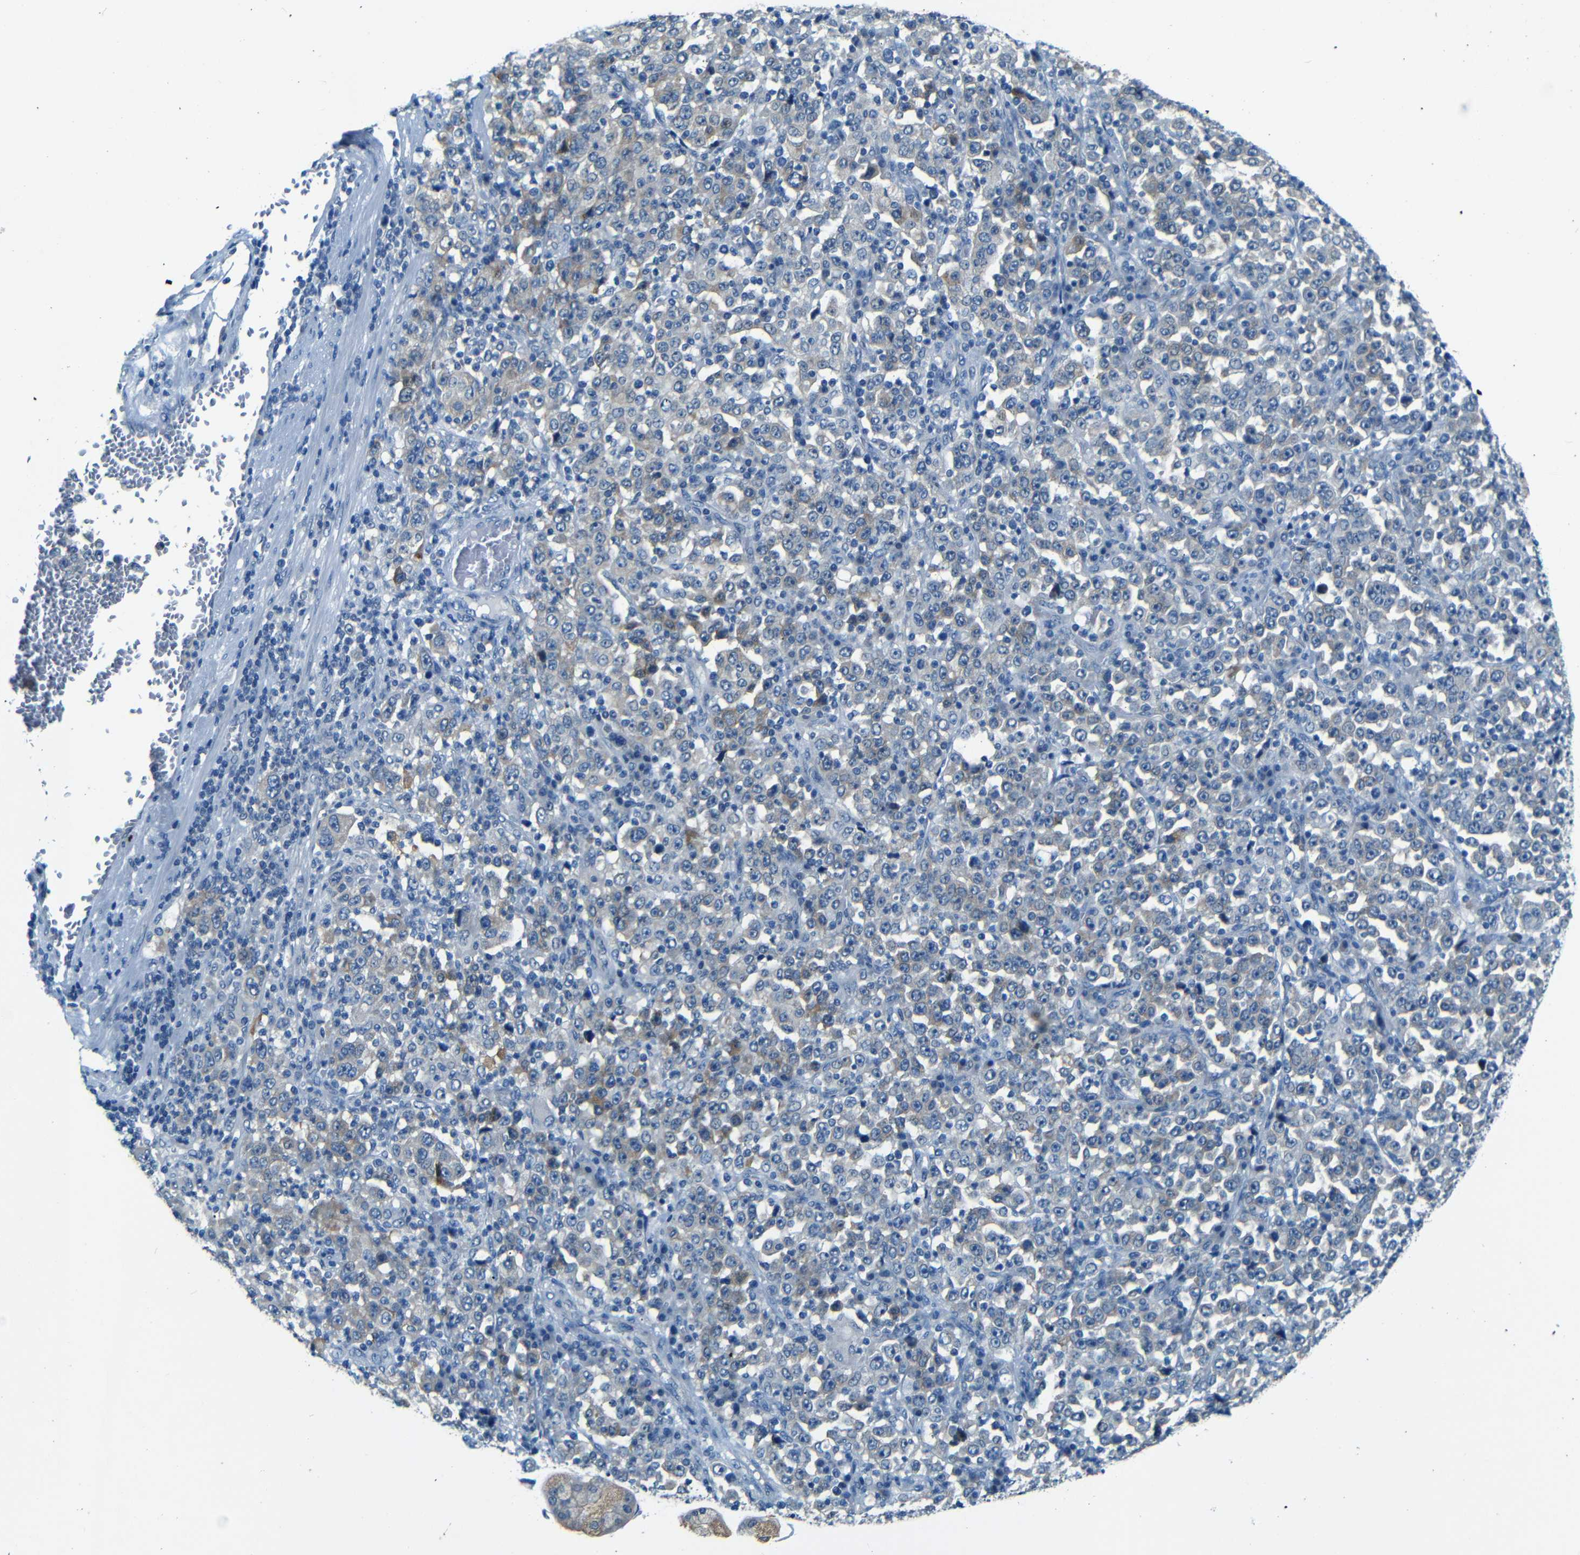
{"staining": {"intensity": "weak", "quantity": "<25%", "location": "cytoplasmic/membranous"}, "tissue": "stomach cancer", "cell_type": "Tumor cells", "image_type": "cancer", "snomed": [{"axis": "morphology", "description": "Normal tissue, NOS"}, {"axis": "morphology", "description": "Adenocarcinoma, NOS"}, {"axis": "topography", "description": "Stomach, upper"}, {"axis": "topography", "description": "Stomach"}], "caption": "An immunohistochemistry (IHC) photomicrograph of stomach adenocarcinoma is shown. There is no staining in tumor cells of stomach adenocarcinoma. Brightfield microscopy of immunohistochemistry stained with DAB (3,3'-diaminobenzidine) (brown) and hematoxylin (blue), captured at high magnification.", "gene": "ZMAT1", "patient": {"sex": "male", "age": 59}}